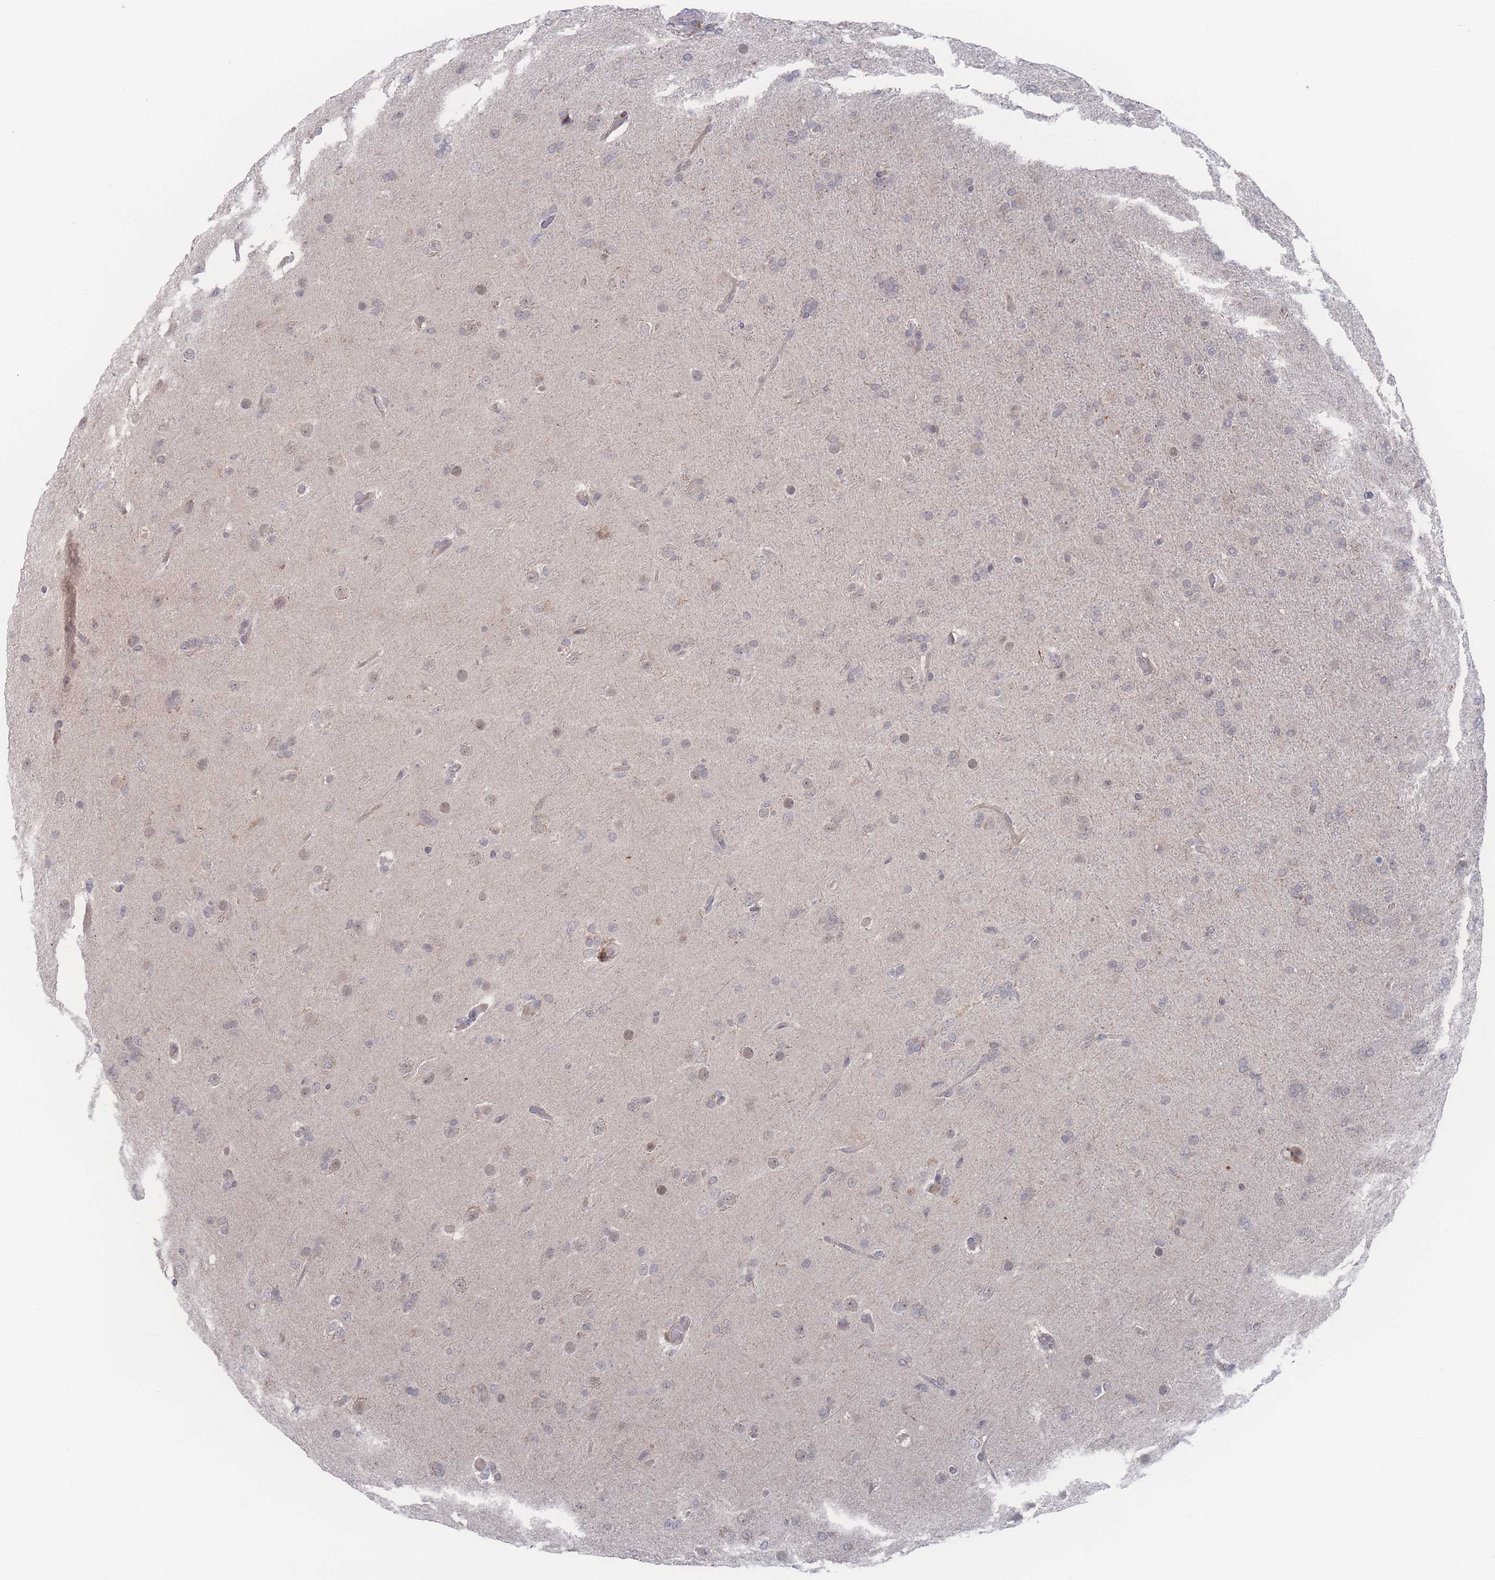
{"staining": {"intensity": "weak", "quantity": "25%-75%", "location": "nuclear"}, "tissue": "glioma", "cell_type": "Tumor cells", "image_type": "cancer", "snomed": [{"axis": "morphology", "description": "Glioma, malignant, Low grade"}, {"axis": "topography", "description": "Brain"}], "caption": "Protein staining reveals weak nuclear positivity in about 25%-75% of tumor cells in malignant glioma (low-grade).", "gene": "NBEAL1", "patient": {"sex": "male", "age": 65}}